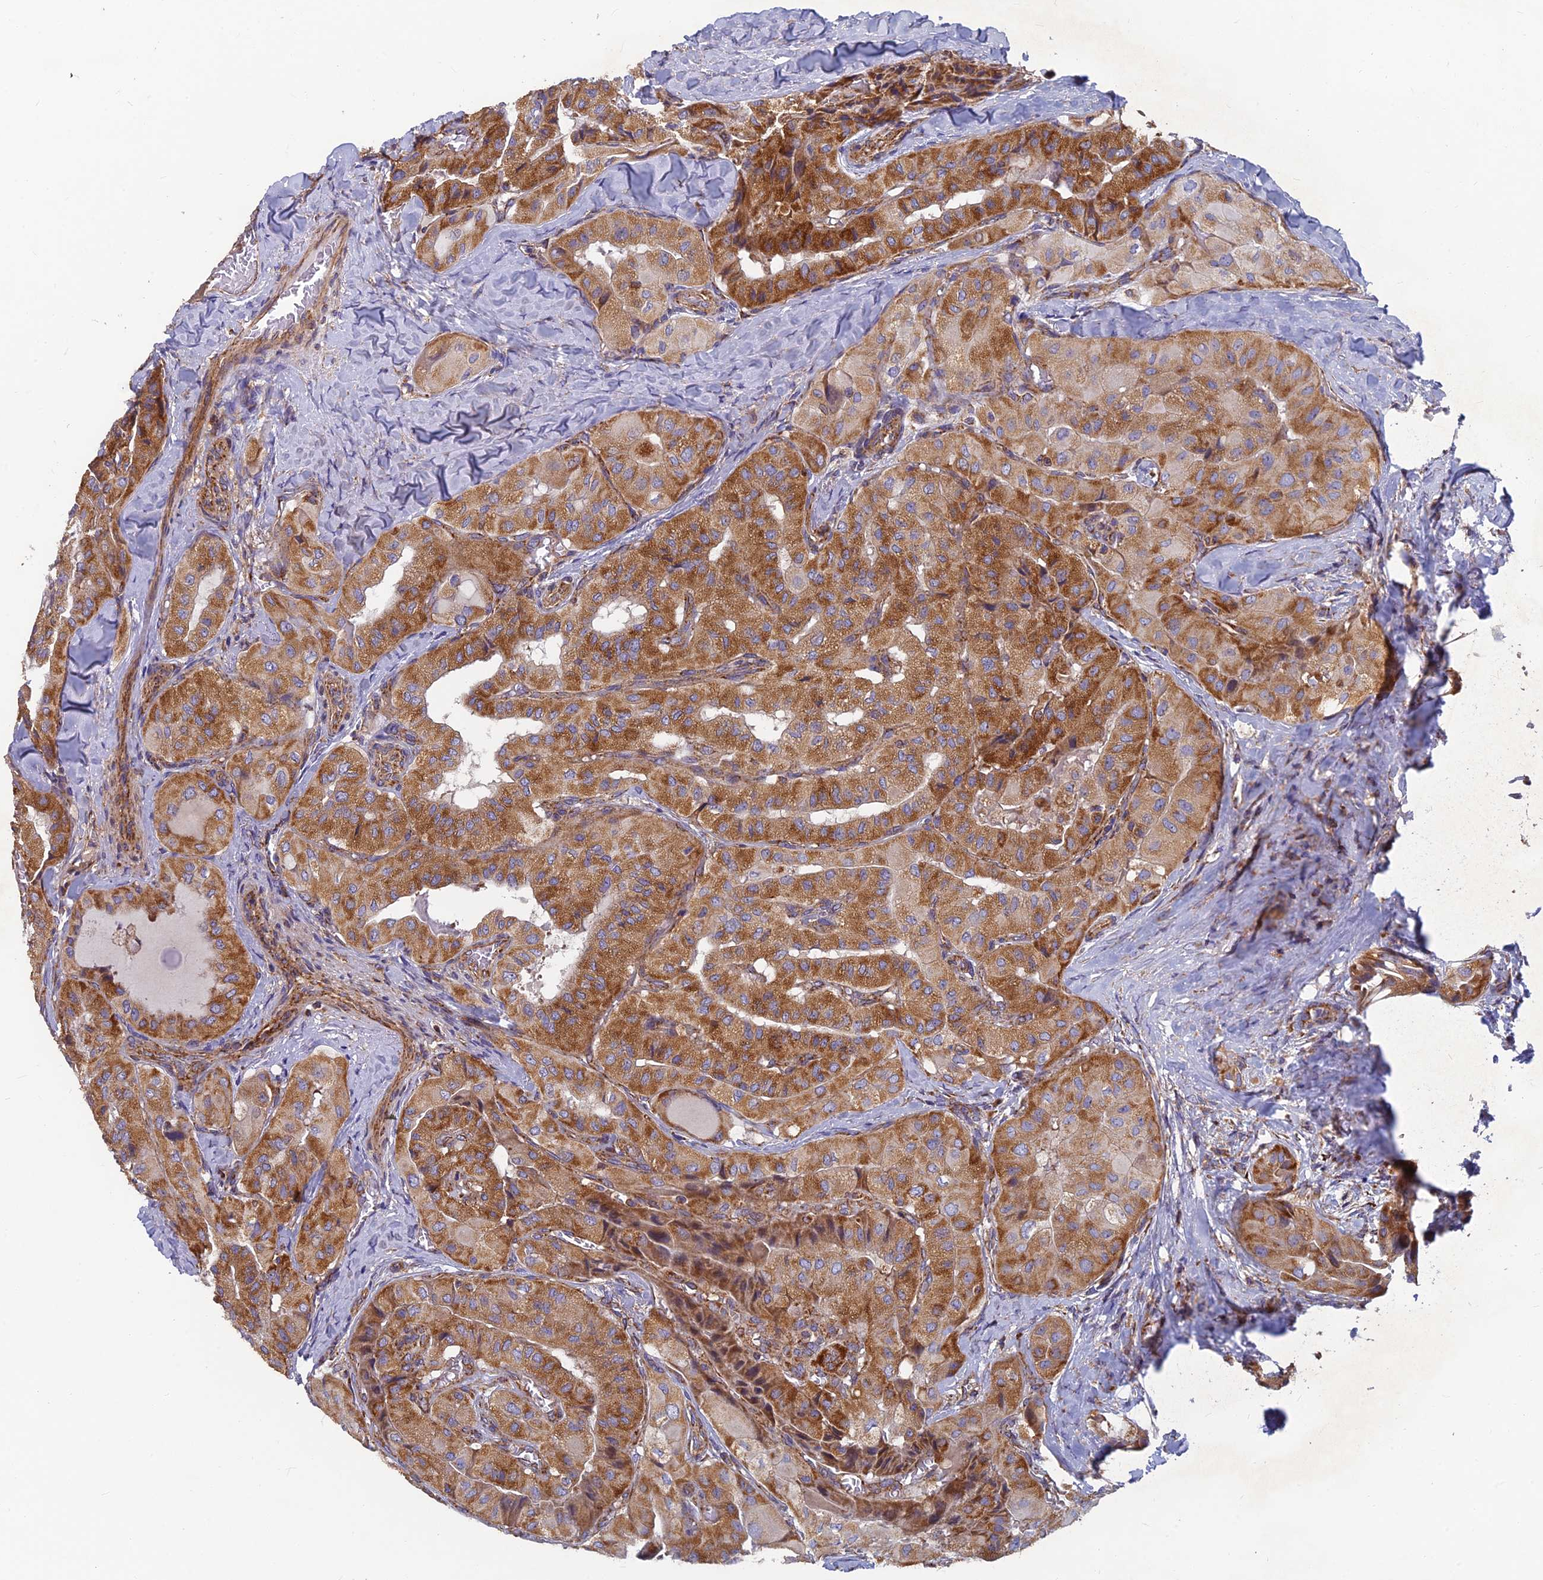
{"staining": {"intensity": "moderate", "quantity": ">75%", "location": "cytoplasmic/membranous"}, "tissue": "thyroid cancer", "cell_type": "Tumor cells", "image_type": "cancer", "snomed": [{"axis": "morphology", "description": "Normal tissue, NOS"}, {"axis": "morphology", "description": "Papillary adenocarcinoma, NOS"}, {"axis": "topography", "description": "Thyroid gland"}], "caption": "IHC (DAB) staining of human papillary adenocarcinoma (thyroid) demonstrates moderate cytoplasmic/membranous protein positivity in approximately >75% of tumor cells.", "gene": "MRPS9", "patient": {"sex": "female", "age": 59}}